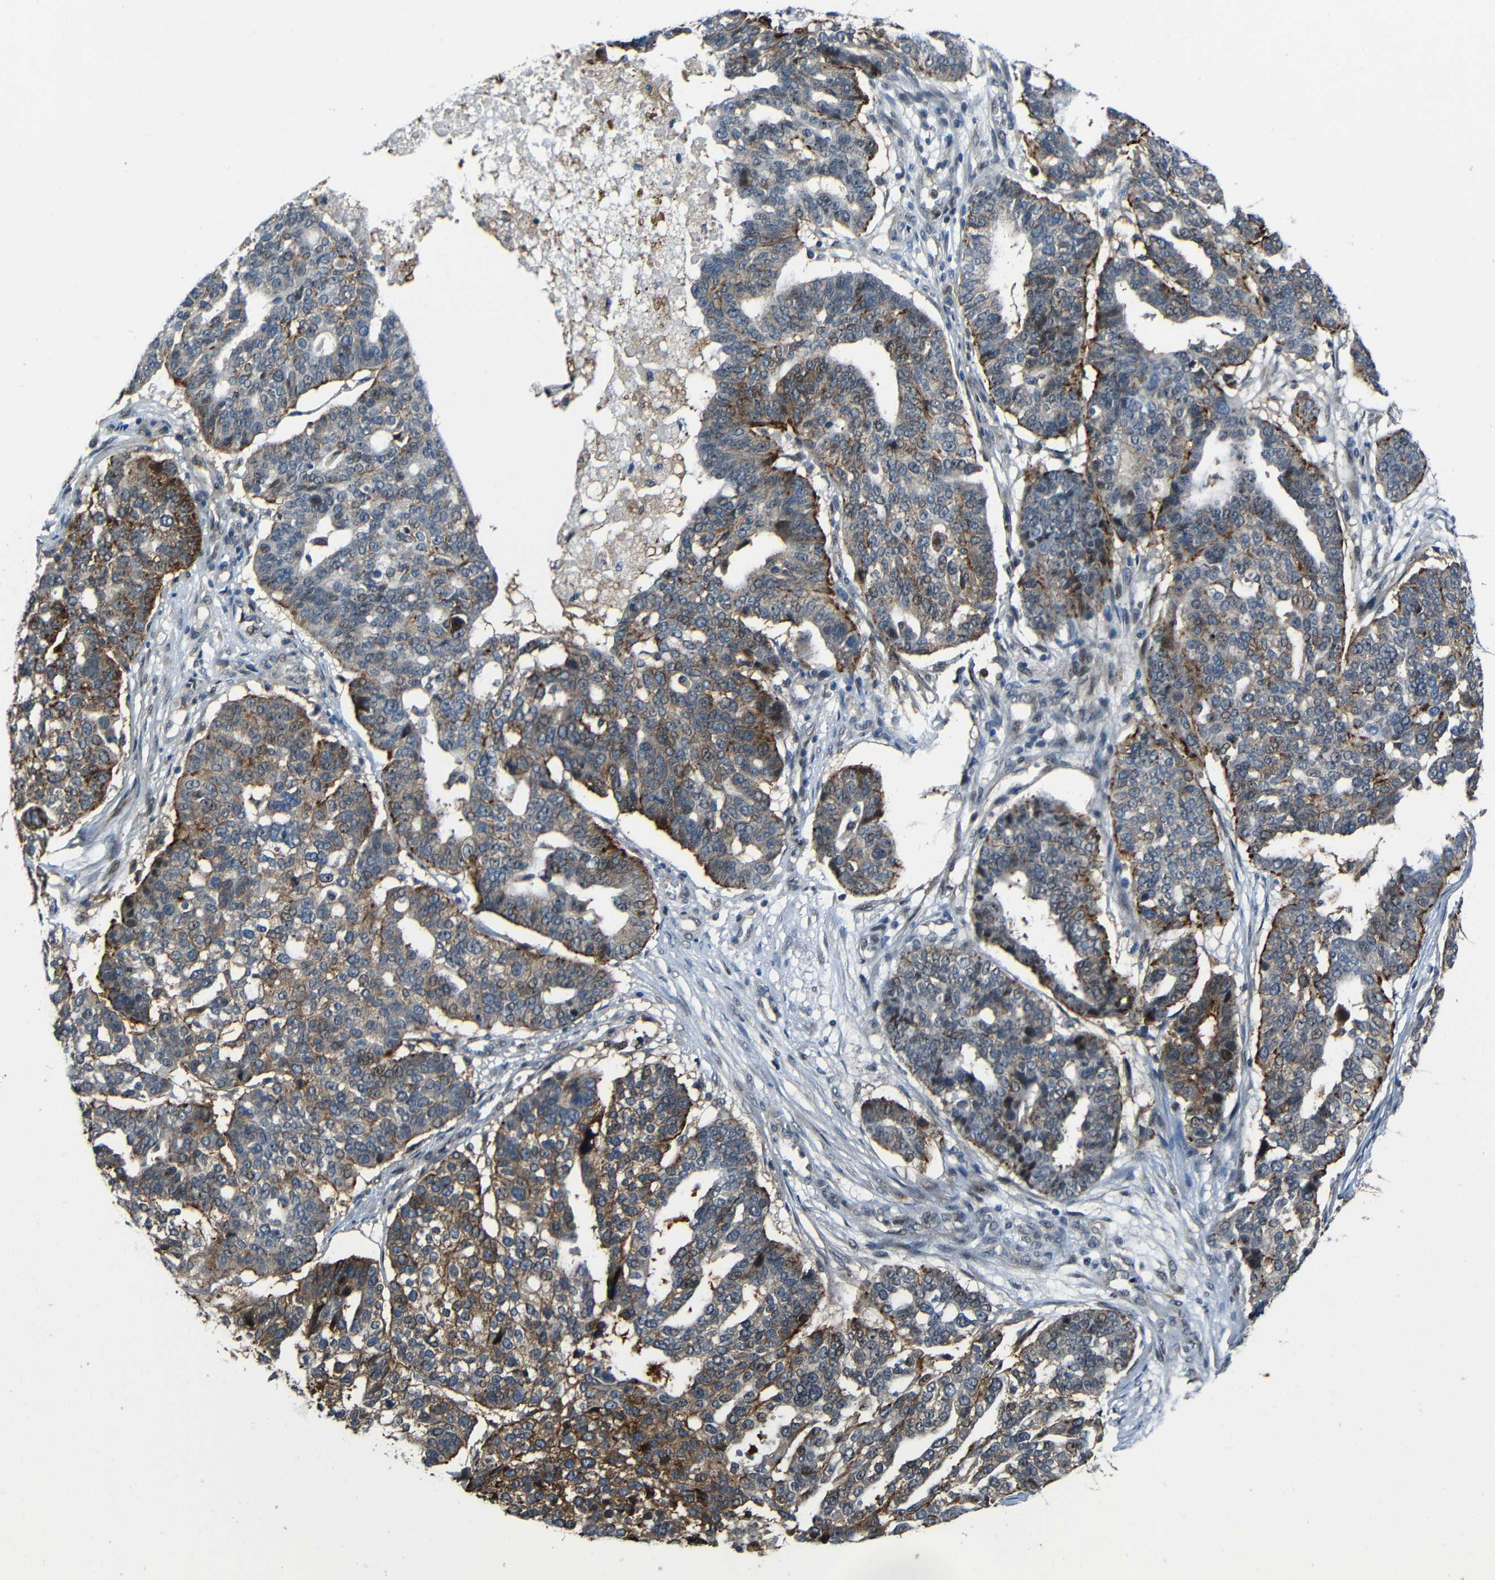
{"staining": {"intensity": "strong", "quantity": "25%-75%", "location": "cytoplasmic/membranous"}, "tissue": "ovarian cancer", "cell_type": "Tumor cells", "image_type": "cancer", "snomed": [{"axis": "morphology", "description": "Cystadenocarcinoma, serous, NOS"}, {"axis": "topography", "description": "Ovary"}], "caption": "The photomicrograph reveals immunohistochemical staining of serous cystadenocarcinoma (ovarian). There is strong cytoplasmic/membranous positivity is appreciated in approximately 25%-75% of tumor cells.", "gene": "DNAJC5", "patient": {"sex": "female", "age": 59}}